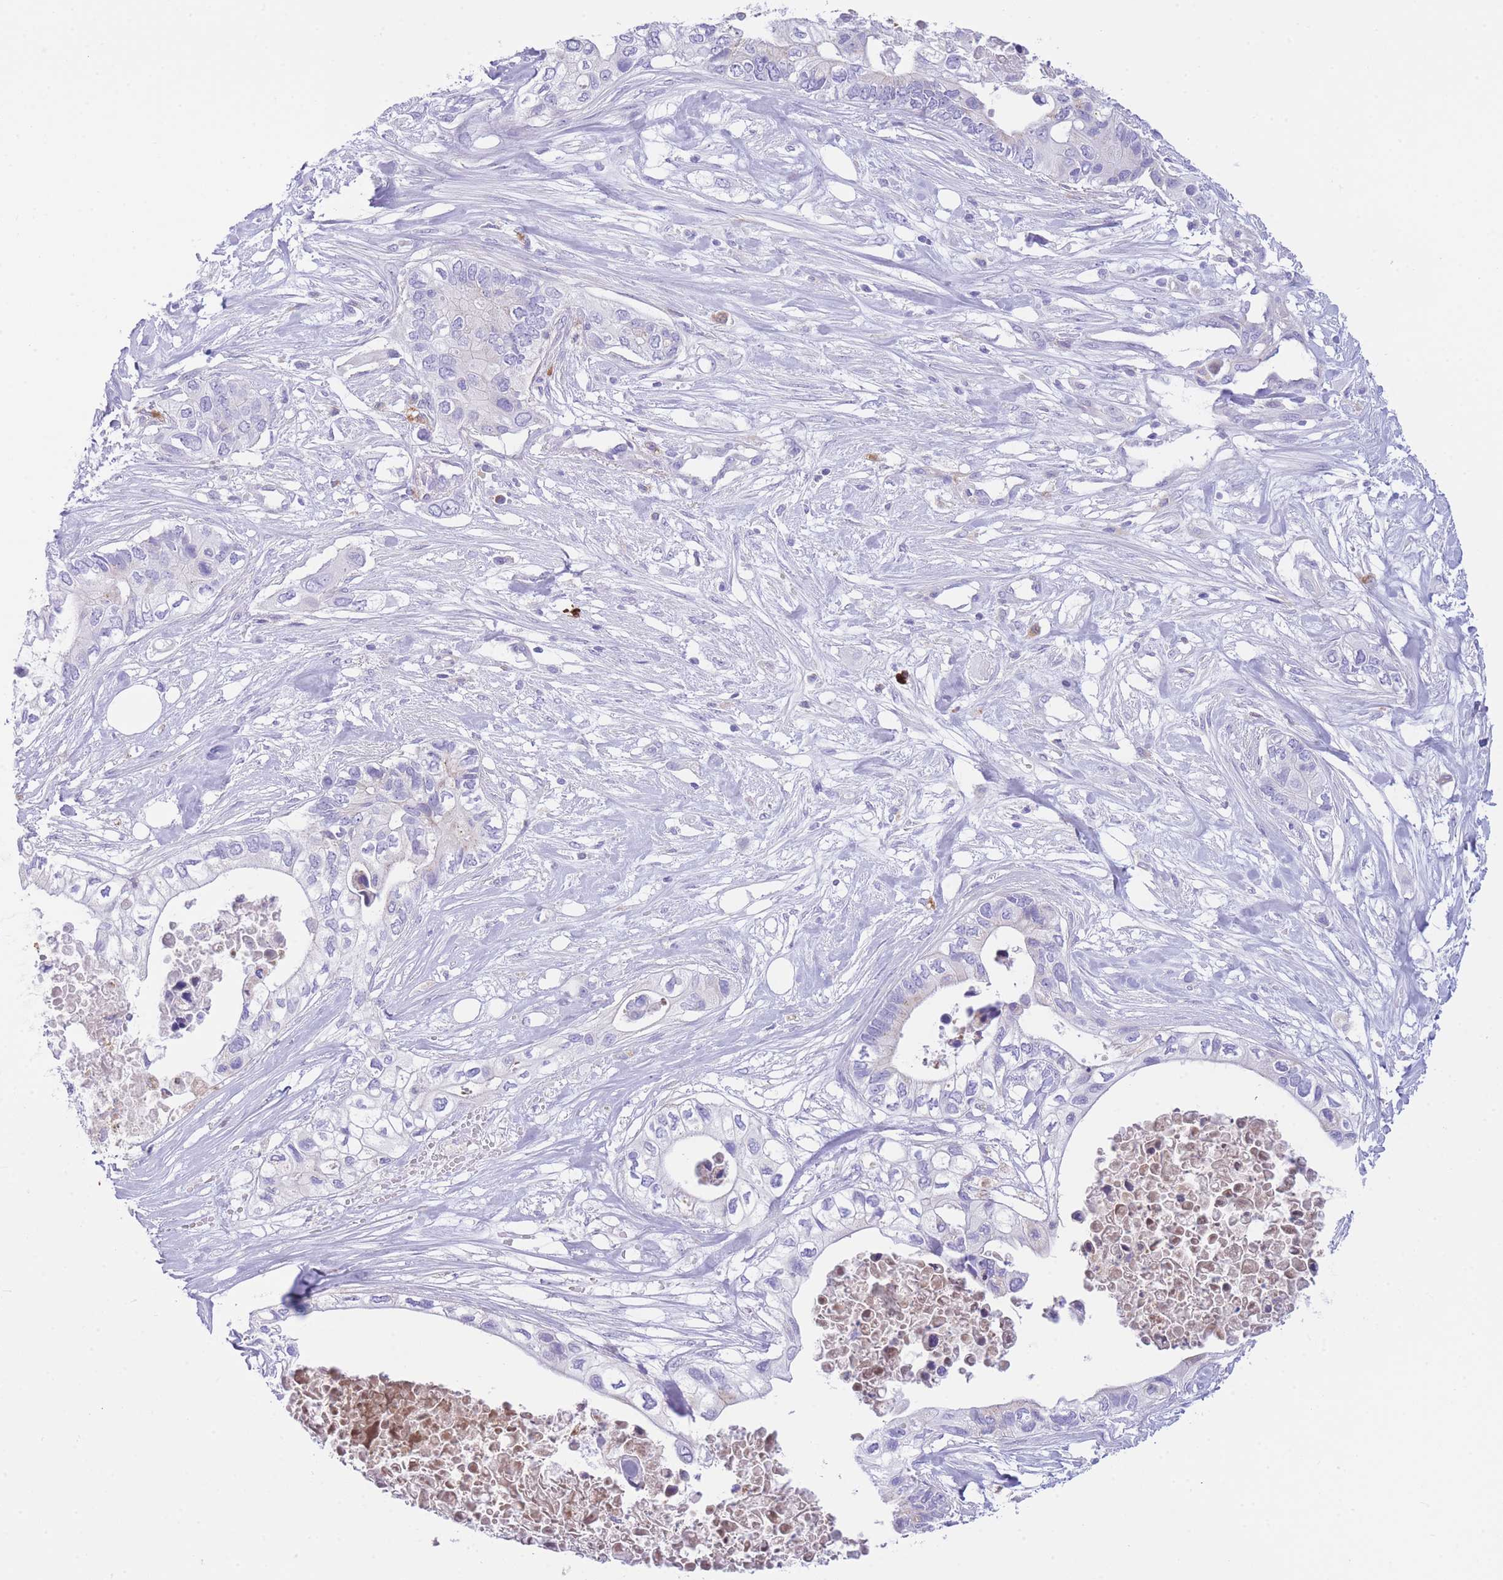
{"staining": {"intensity": "negative", "quantity": "none", "location": "none"}, "tissue": "pancreatic cancer", "cell_type": "Tumor cells", "image_type": "cancer", "snomed": [{"axis": "morphology", "description": "Adenocarcinoma, NOS"}, {"axis": "topography", "description": "Pancreas"}], "caption": "High power microscopy micrograph of an immunohistochemistry histopathology image of adenocarcinoma (pancreatic), revealing no significant positivity in tumor cells.", "gene": "PLBD1", "patient": {"sex": "female", "age": 63}}